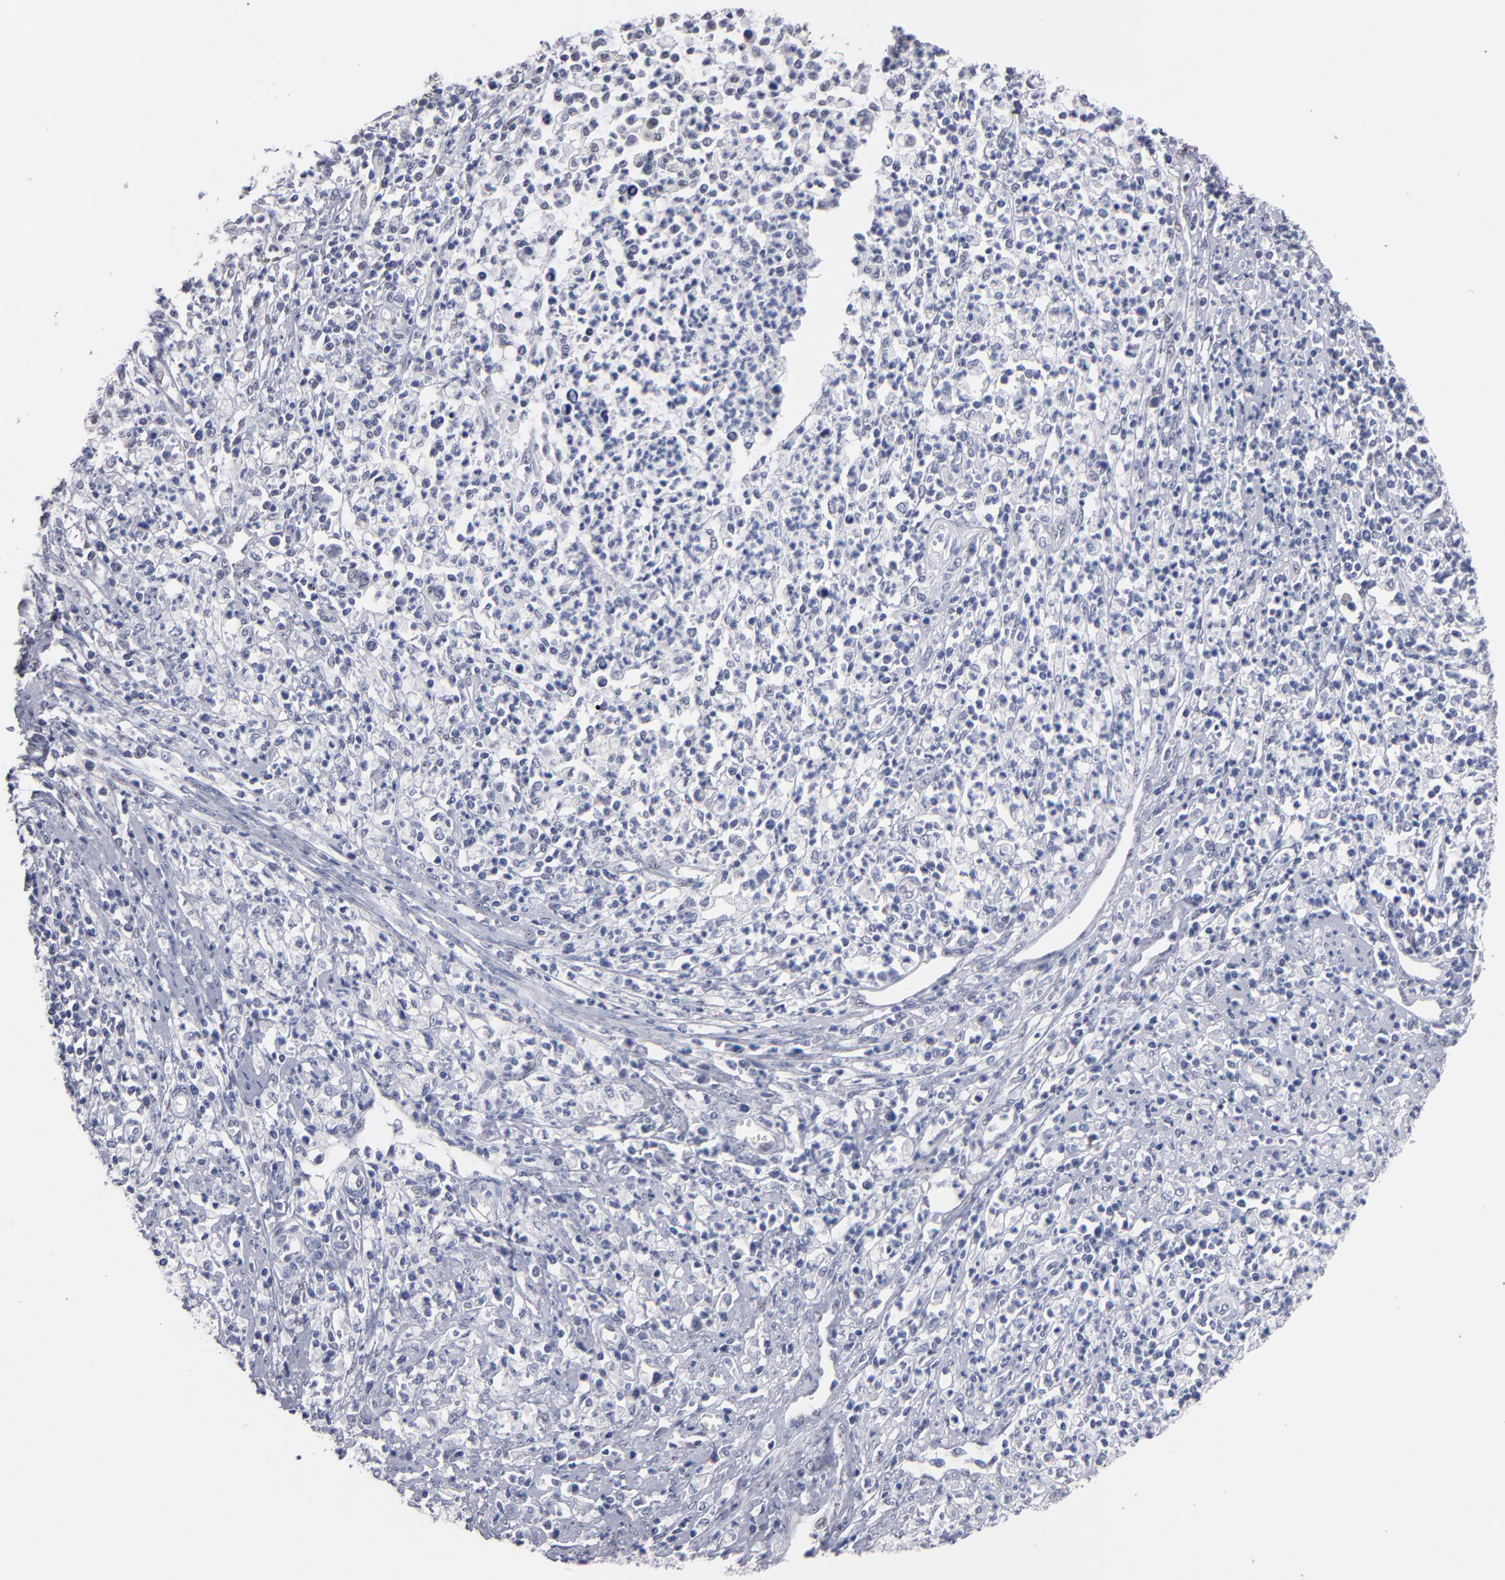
{"staining": {"intensity": "negative", "quantity": "none", "location": "none"}, "tissue": "cervical cancer", "cell_type": "Tumor cells", "image_type": "cancer", "snomed": [{"axis": "morphology", "description": "Adenocarcinoma, NOS"}, {"axis": "topography", "description": "Cervix"}], "caption": "IHC image of neoplastic tissue: human cervical cancer stained with DAB (3,3'-diaminobenzidine) demonstrates no significant protein positivity in tumor cells.", "gene": "MN1", "patient": {"sex": "female", "age": 36}}